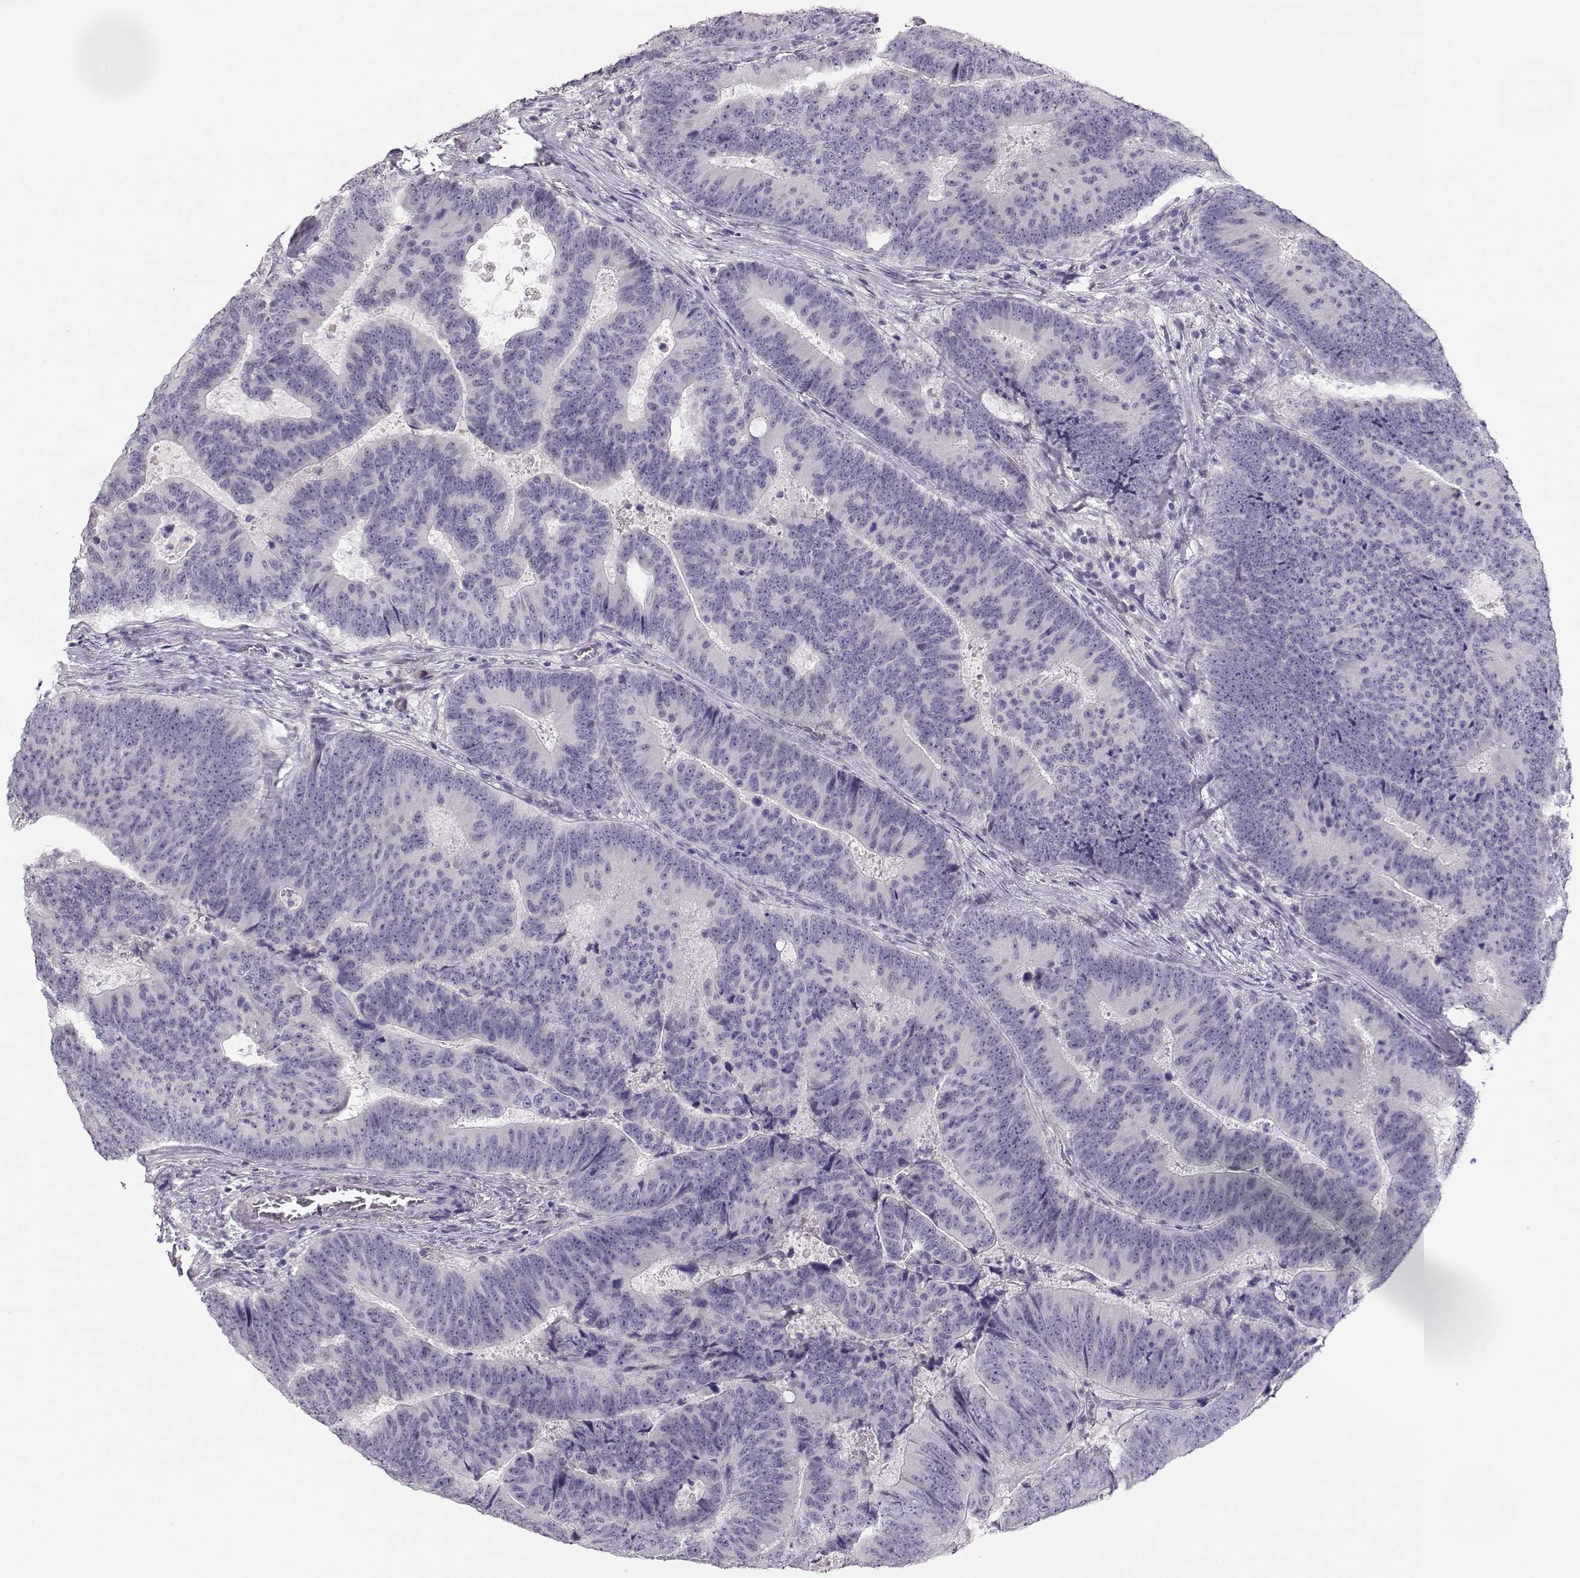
{"staining": {"intensity": "negative", "quantity": "none", "location": "none"}, "tissue": "colorectal cancer", "cell_type": "Tumor cells", "image_type": "cancer", "snomed": [{"axis": "morphology", "description": "Adenocarcinoma, NOS"}, {"axis": "topography", "description": "Colon"}], "caption": "IHC photomicrograph of colorectal cancer (adenocarcinoma) stained for a protein (brown), which demonstrates no expression in tumor cells.", "gene": "IMPG1", "patient": {"sex": "female", "age": 82}}